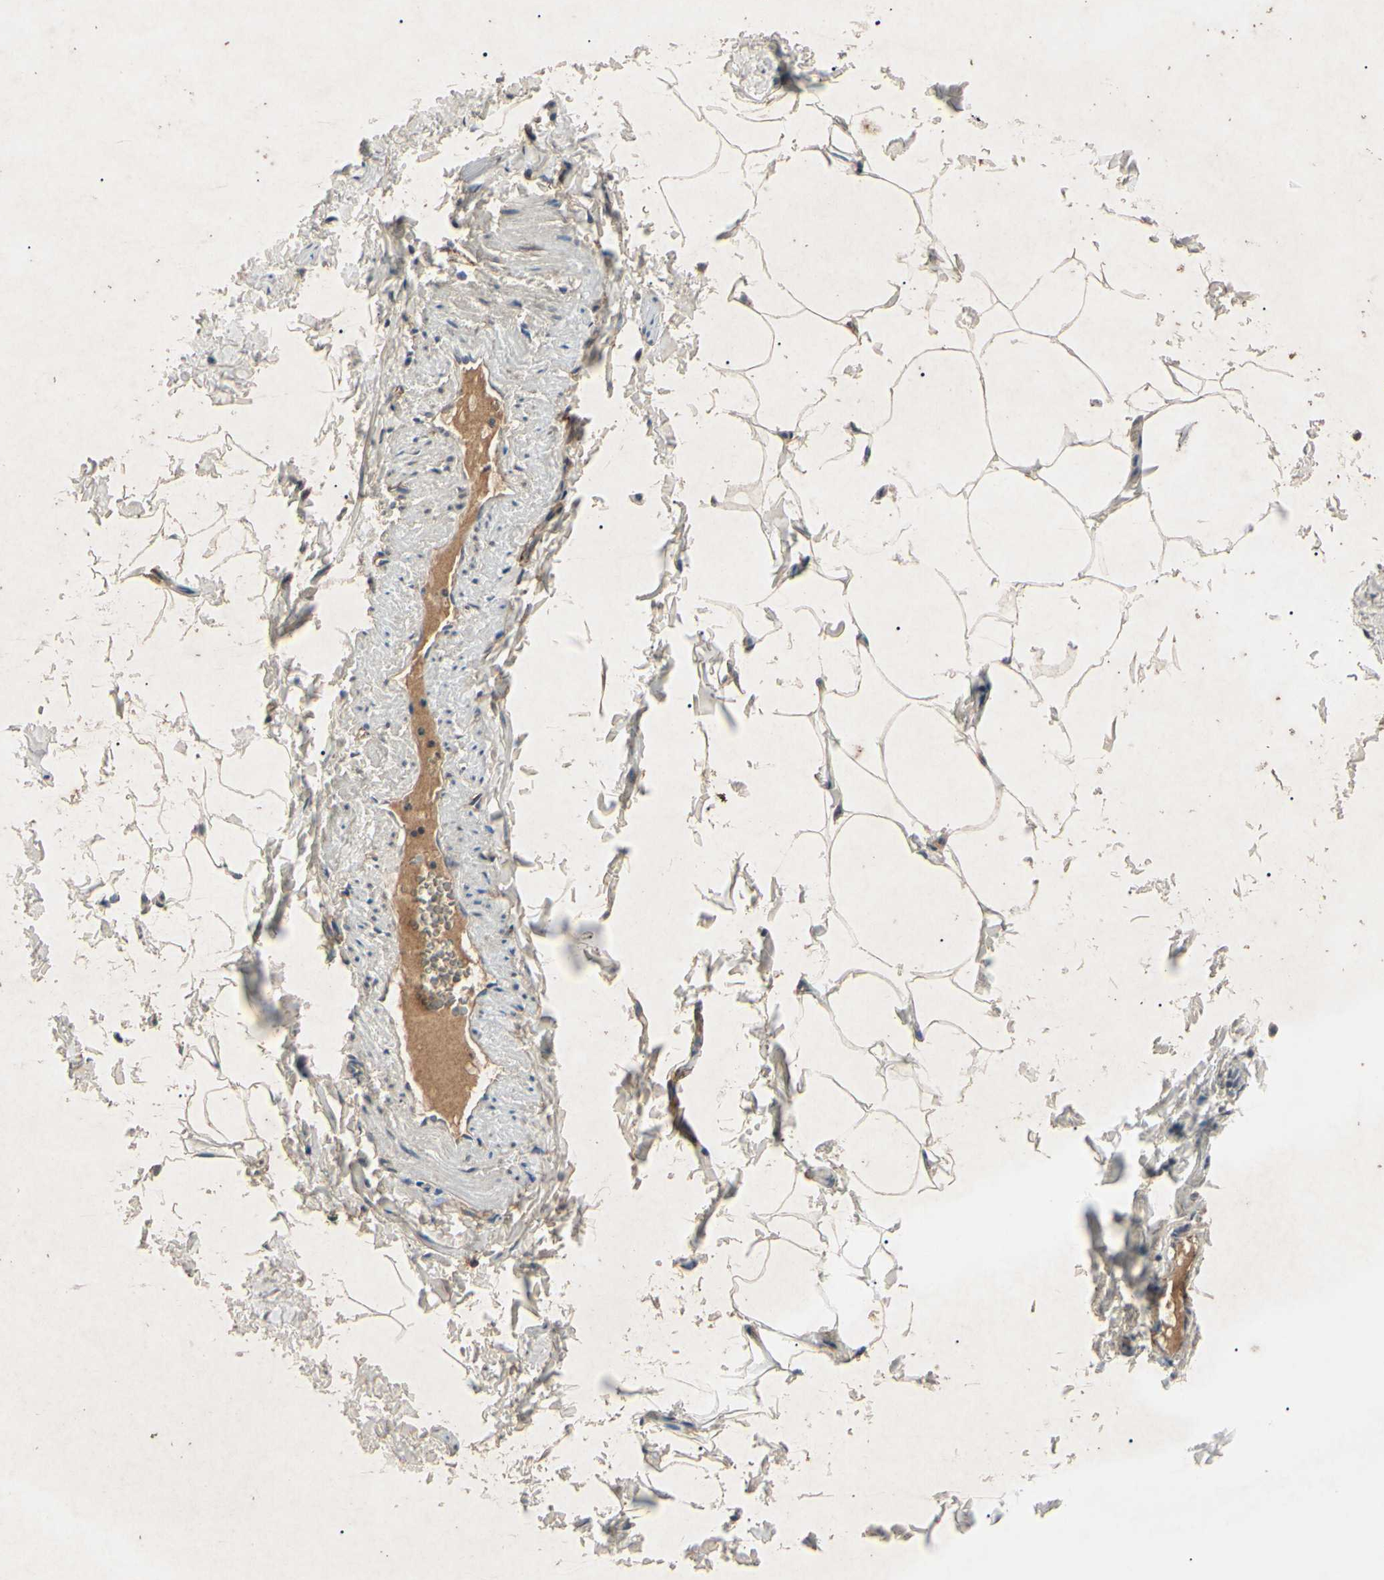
{"staining": {"intensity": "negative", "quantity": "none", "location": "none"}, "tissue": "adipose tissue", "cell_type": "Adipocytes", "image_type": "normal", "snomed": [{"axis": "morphology", "description": "Normal tissue, NOS"}, {"axis": "topography", "description": "Vascular tissue"}], "caption": "There is no significant positivity in adipocytes of adipose tissue.", "gene": "AEBP1", "patient": {"sex": "male", "age": 41}}